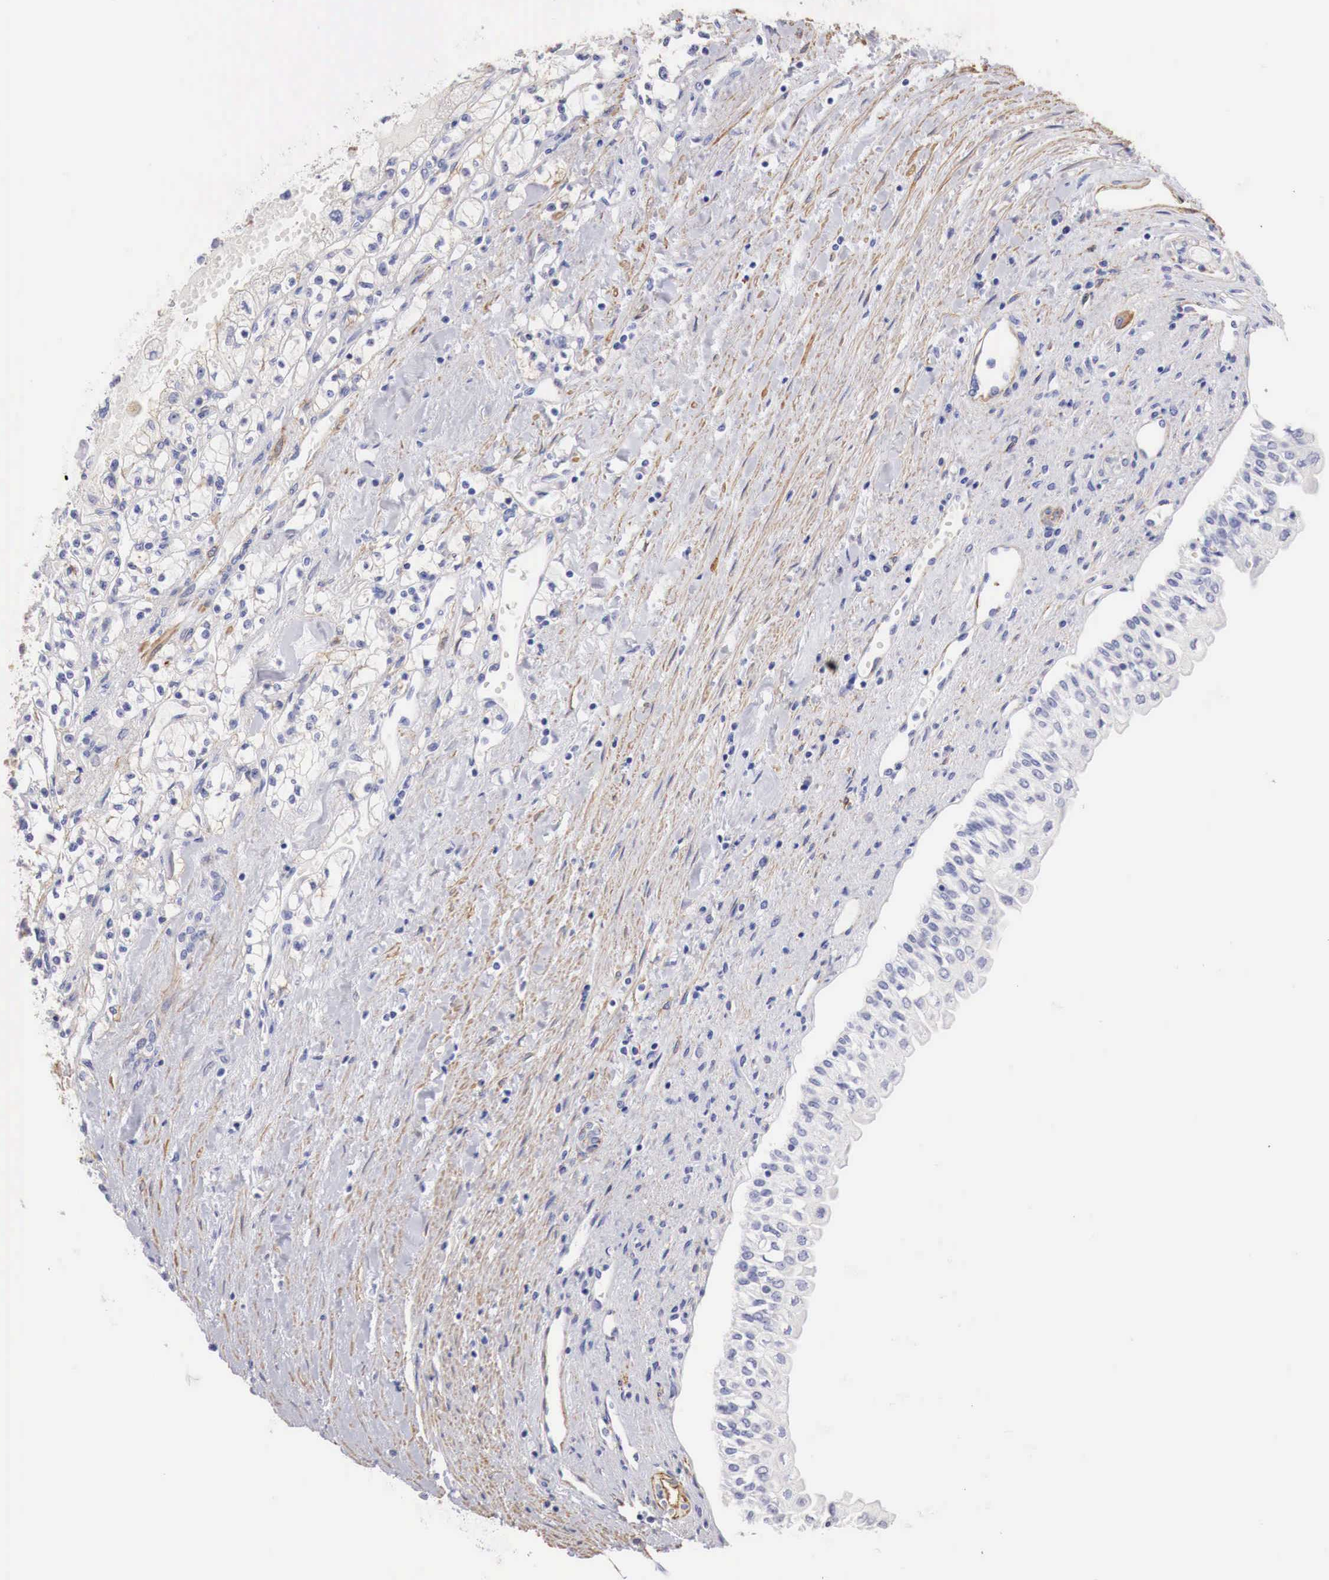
{"staining": {"intensity": "weak", "quantity": "<25%", "location": "cytoplasmic/membranous"}, "tissue": "renal cancer", "cell_type": "Tumor cells", "image_type": "cancer", "snomed": [{"axis": "morphology", "description": "Adenocarcinoma, NOS"}, {"axis": "topography", "description": "Kidney"}], "caption": "High magnification brightfield microscopy of renal adenocarcinoma stained with DAB (brown) and counterstained with hematoxylin (blue): tumor cells show no significant positivity.", "gene": "TPM1", "patient": {"sex": "male", "age": 56}}